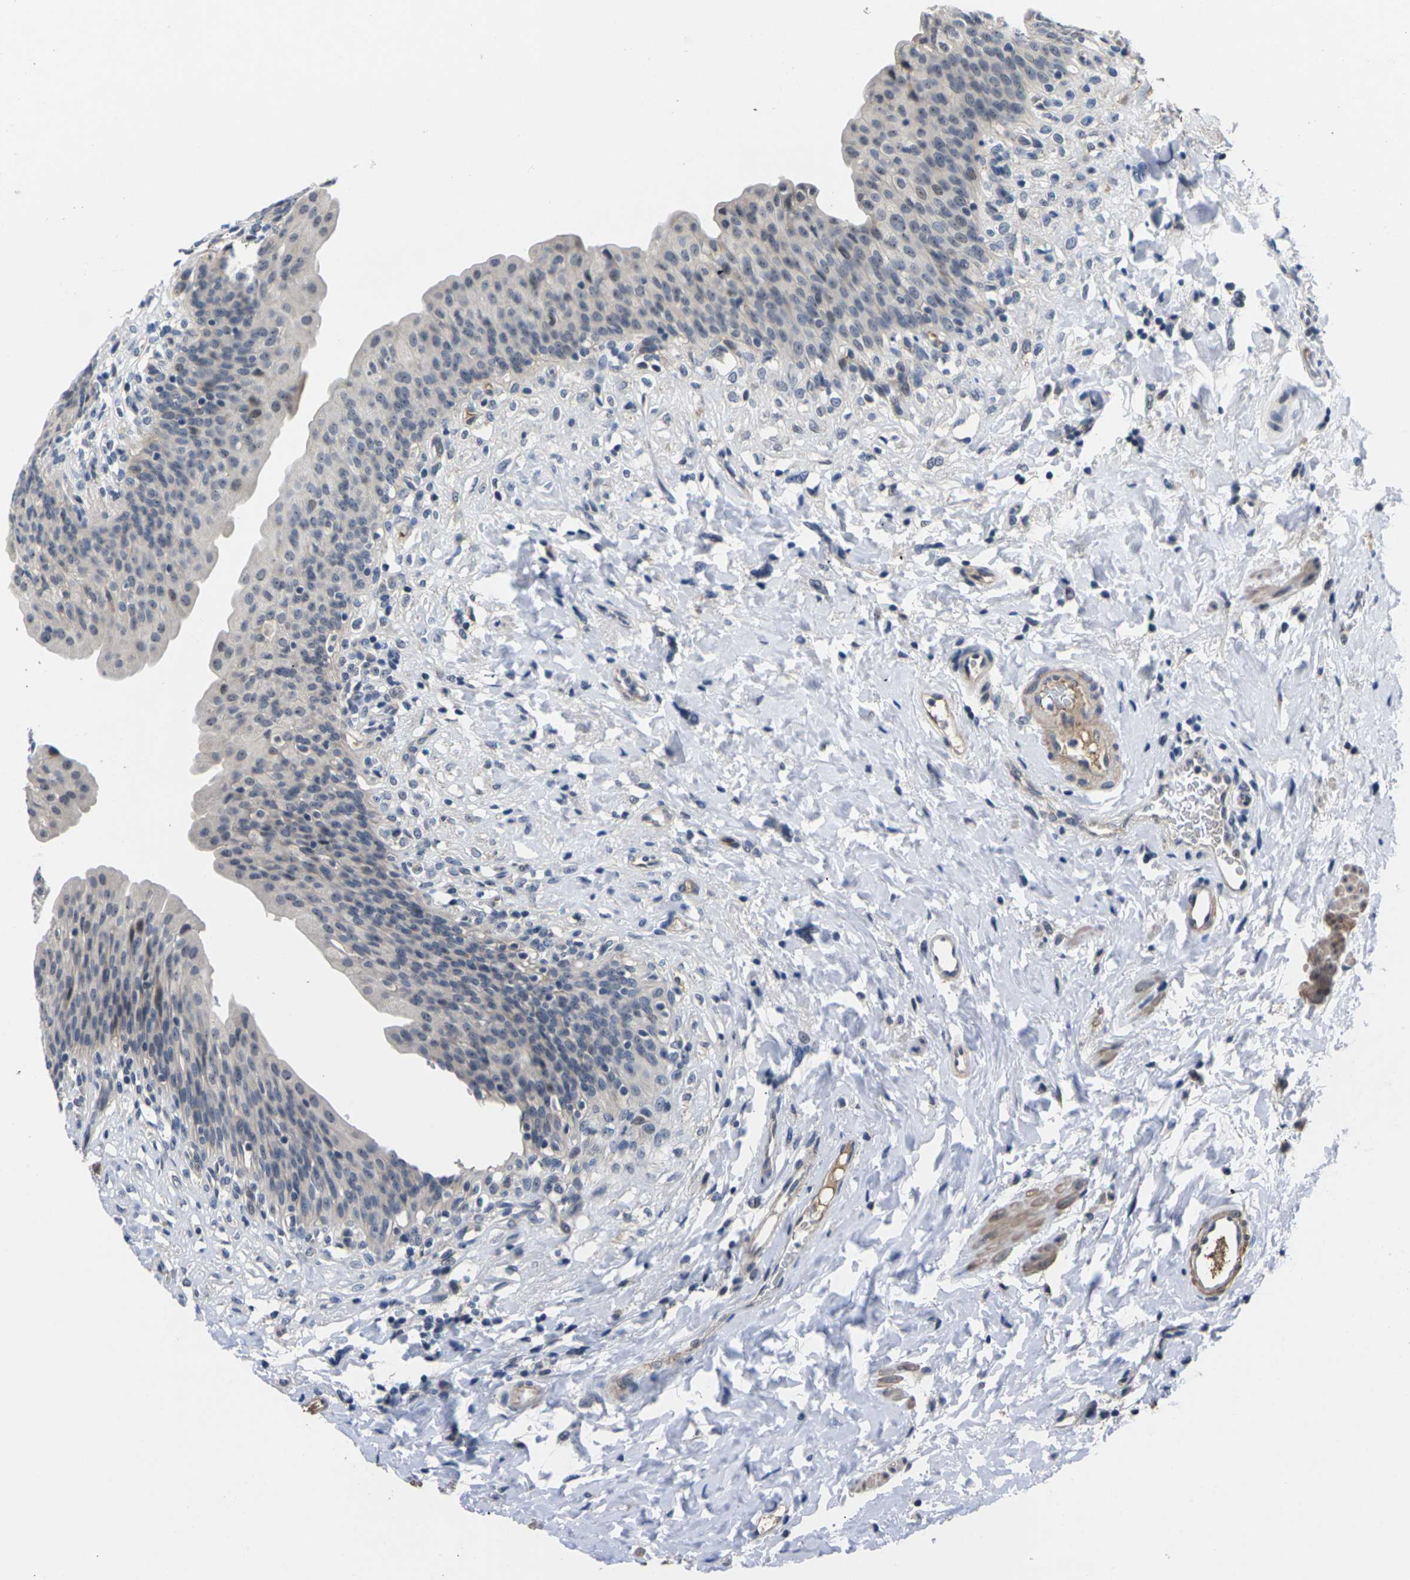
{"staining": {"intensity": "negative", "quantity": "none", "location": "none"}, "tissue": "urinary bladder", "cell_type": "Urothelial cells", "image_type": "normal", "snomed": [{"axis": "morphology", "description": "Normal tissue, NOS"}, {"axis": "topography", "description": "Urinary bladder"}], "caption": "The photomicrograph exhibits no staining of urothelial cells in benign urinary bladder.", "gene": "ST6GAL2", "patient": {"sex": "female", "age": 79}}